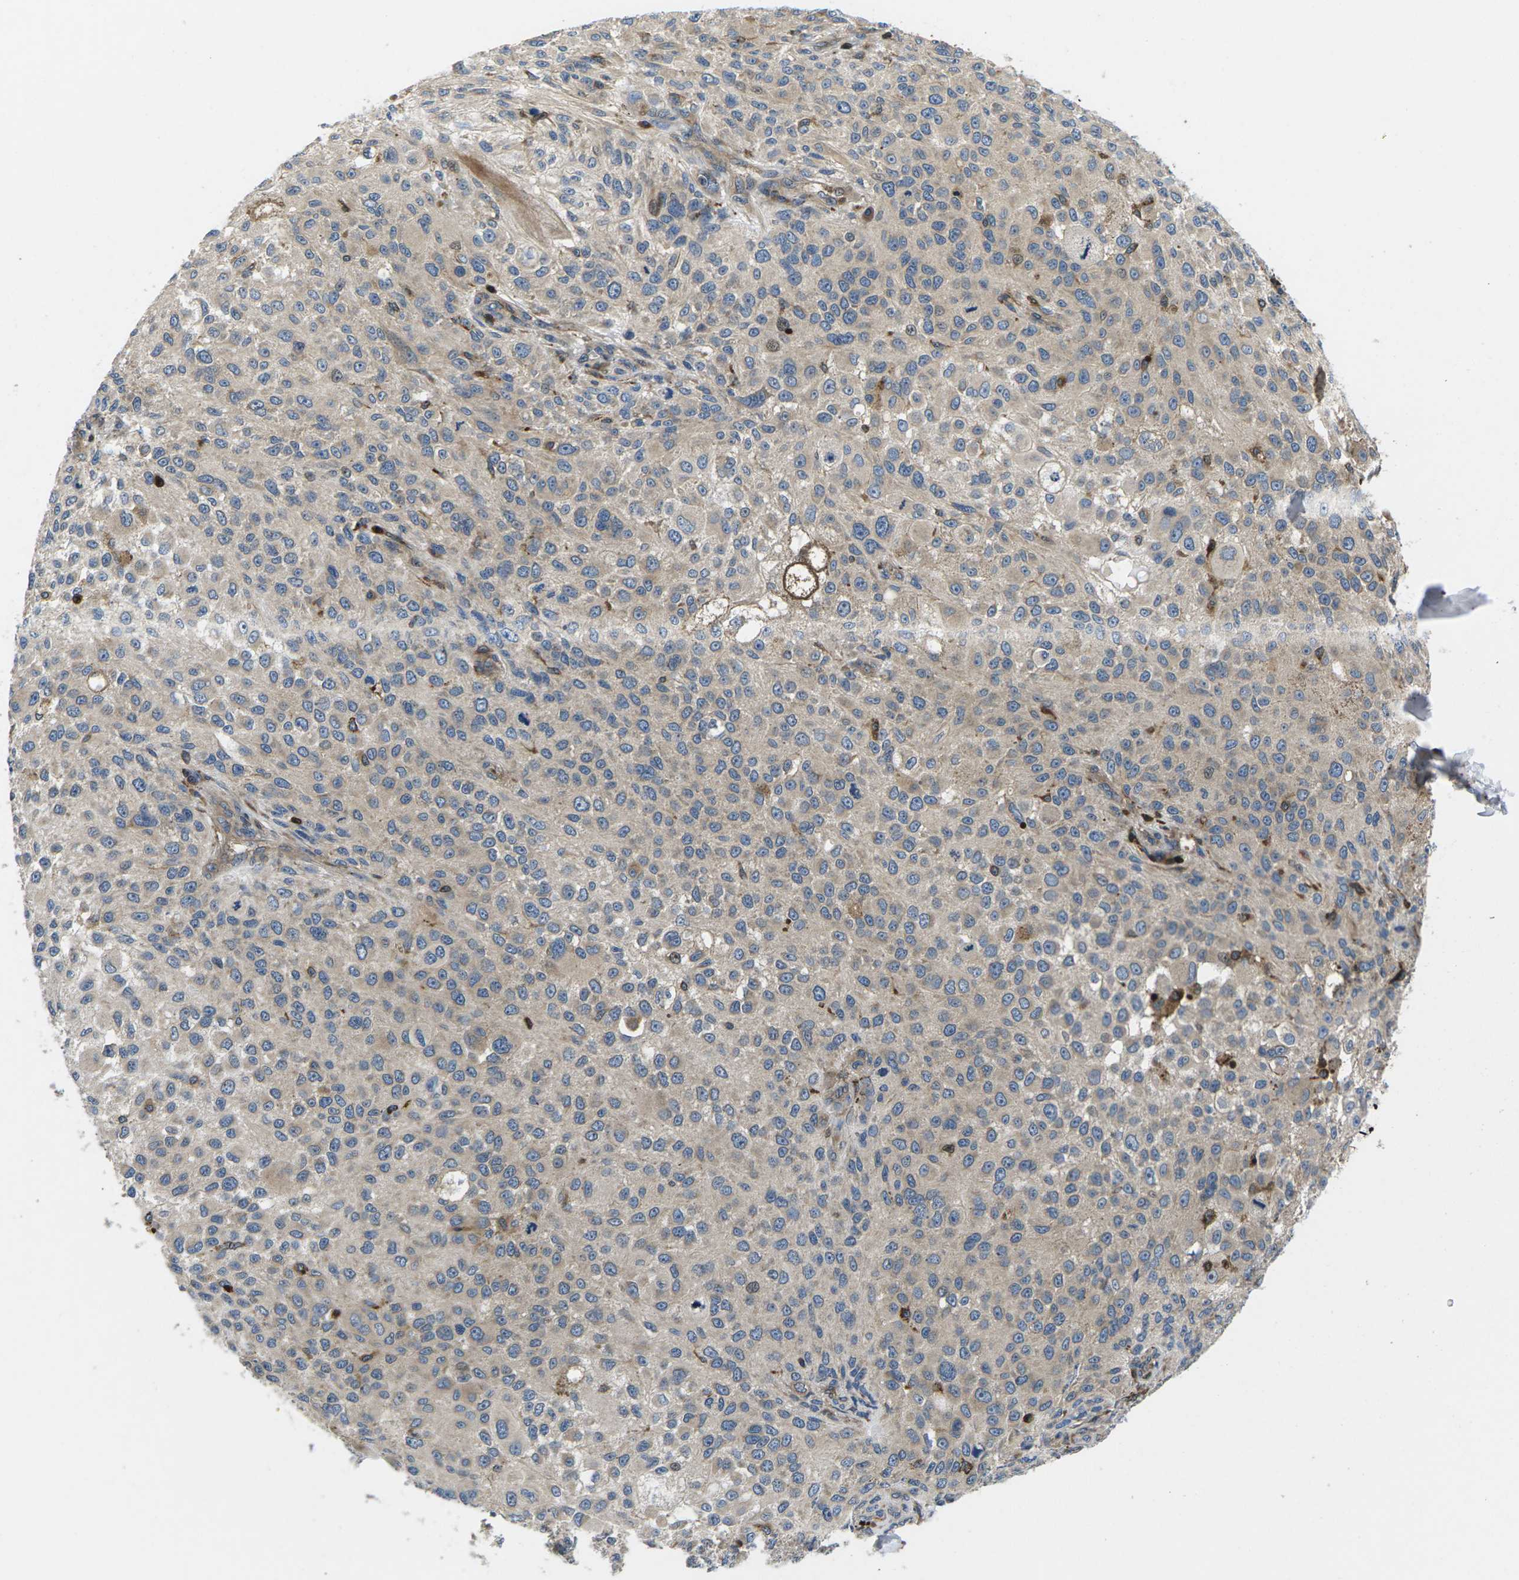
{"staining": {"intensity": "weak", "quantity": ">75%", "location": "cytoplasmic/membranous"}, "tissue": "melanoma", "cell_type": "Tumor cells", "image_type": "cancer", "snomed": [{"axis": "morphology", "description": "Necrosis, NOS"}, {"axis": "morphology", "description": "Malignant melanoma, NOS"}, {"axis": "topography", "description": "Skin"}], "caption": "This is a histology image of IHC staining of melanoma, which shows weak staining in the cytoplasmic/membranous of tumor cells.", "gene": "PLCE1", "patient": {"sex": "female", "age": 87}}